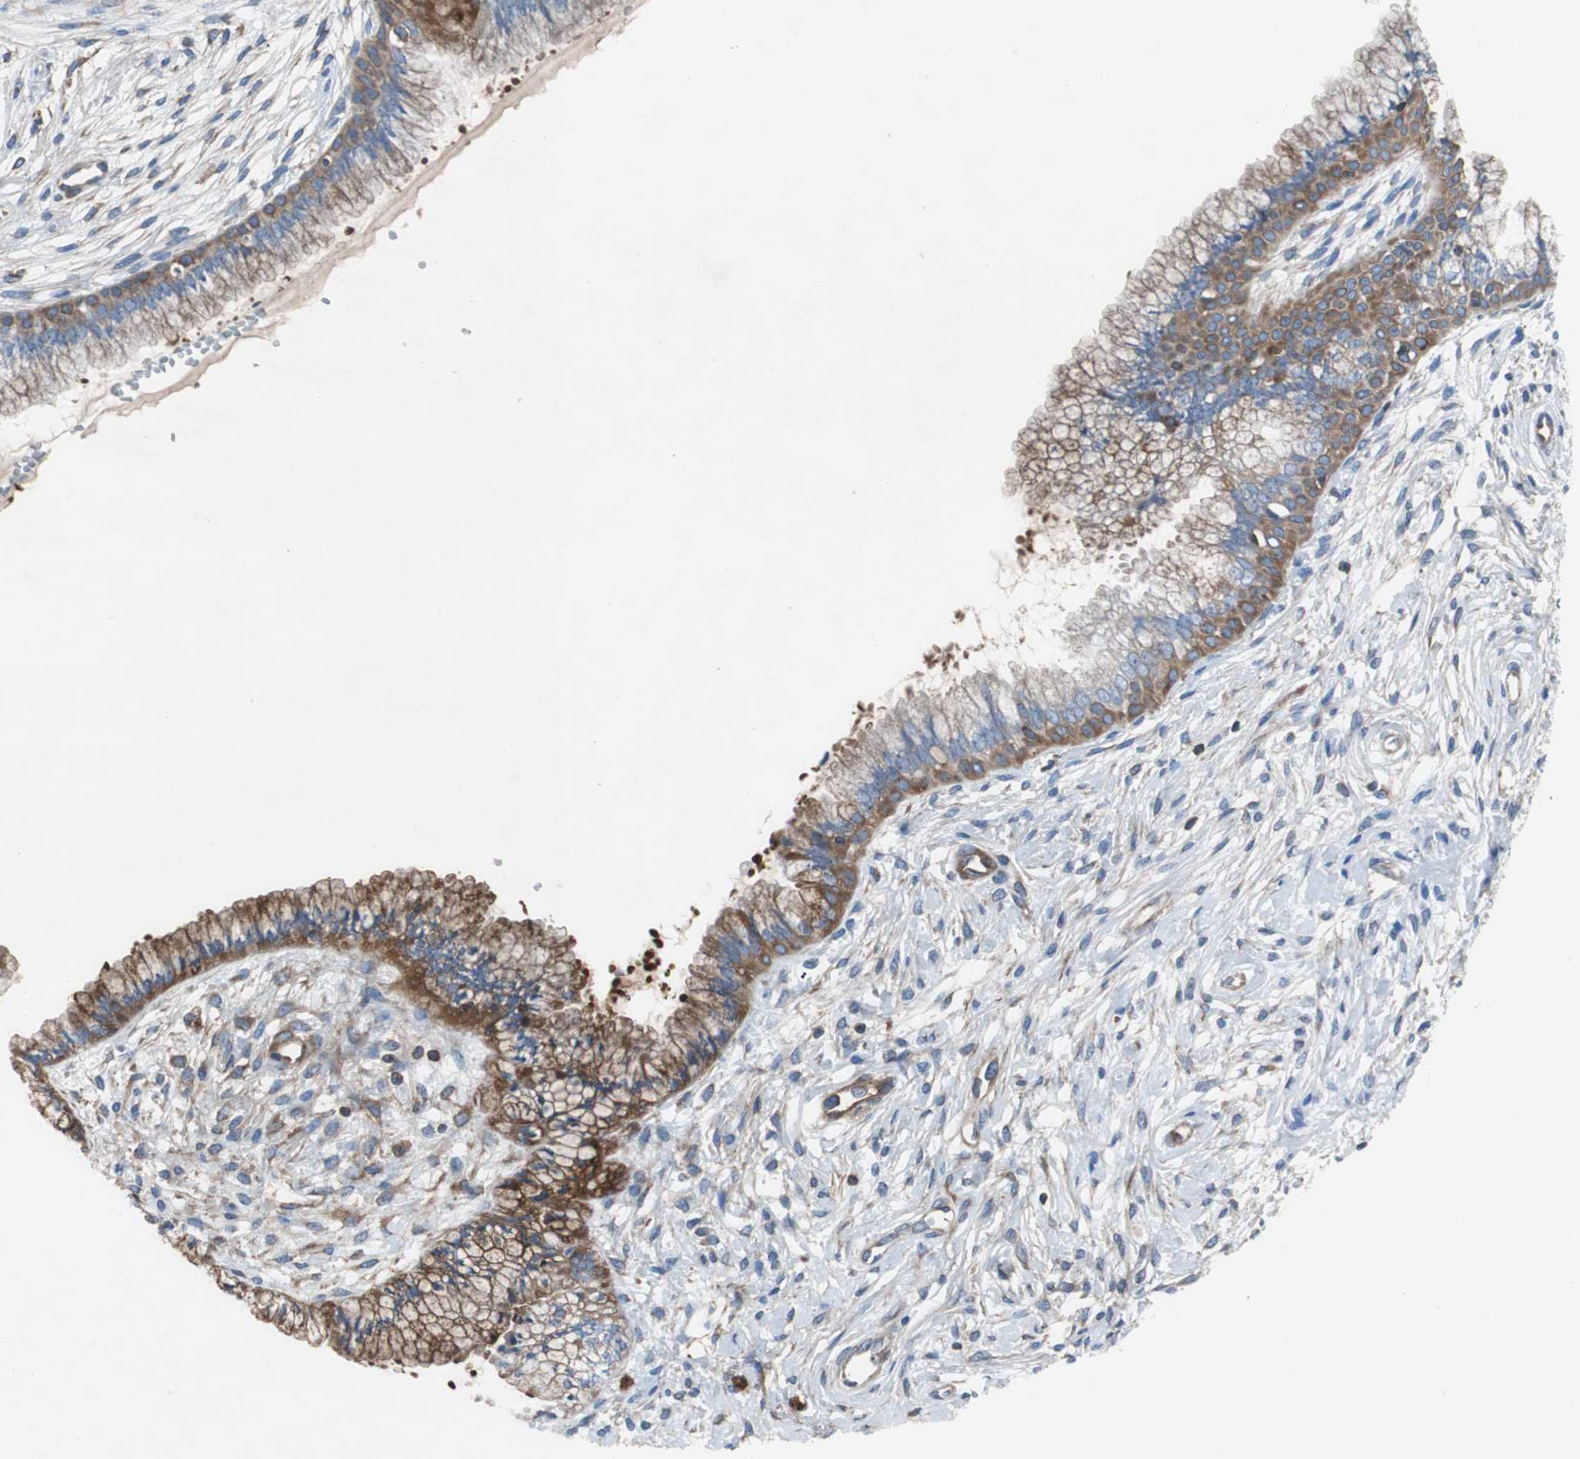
{"staining": {"intensity": "strong", "quantity": "25%-75%", "location": "cytoplasmic/membranous"}, "tissue": "cervix", "cell_type": "Glandular cells", "image_type": "normal", "snomed": [{"axis": "morphology", "description": "Normal tissue, NOS"}, {"axis": "topography", "description": "Cervix"}], "caption": "A brown stain shows strong cytoplasmic/membranous expression of a protein in glandular cells of unremarkable human cervix.", "gene": "GYS1", "patient": {"sex": "female", "age": 39}}